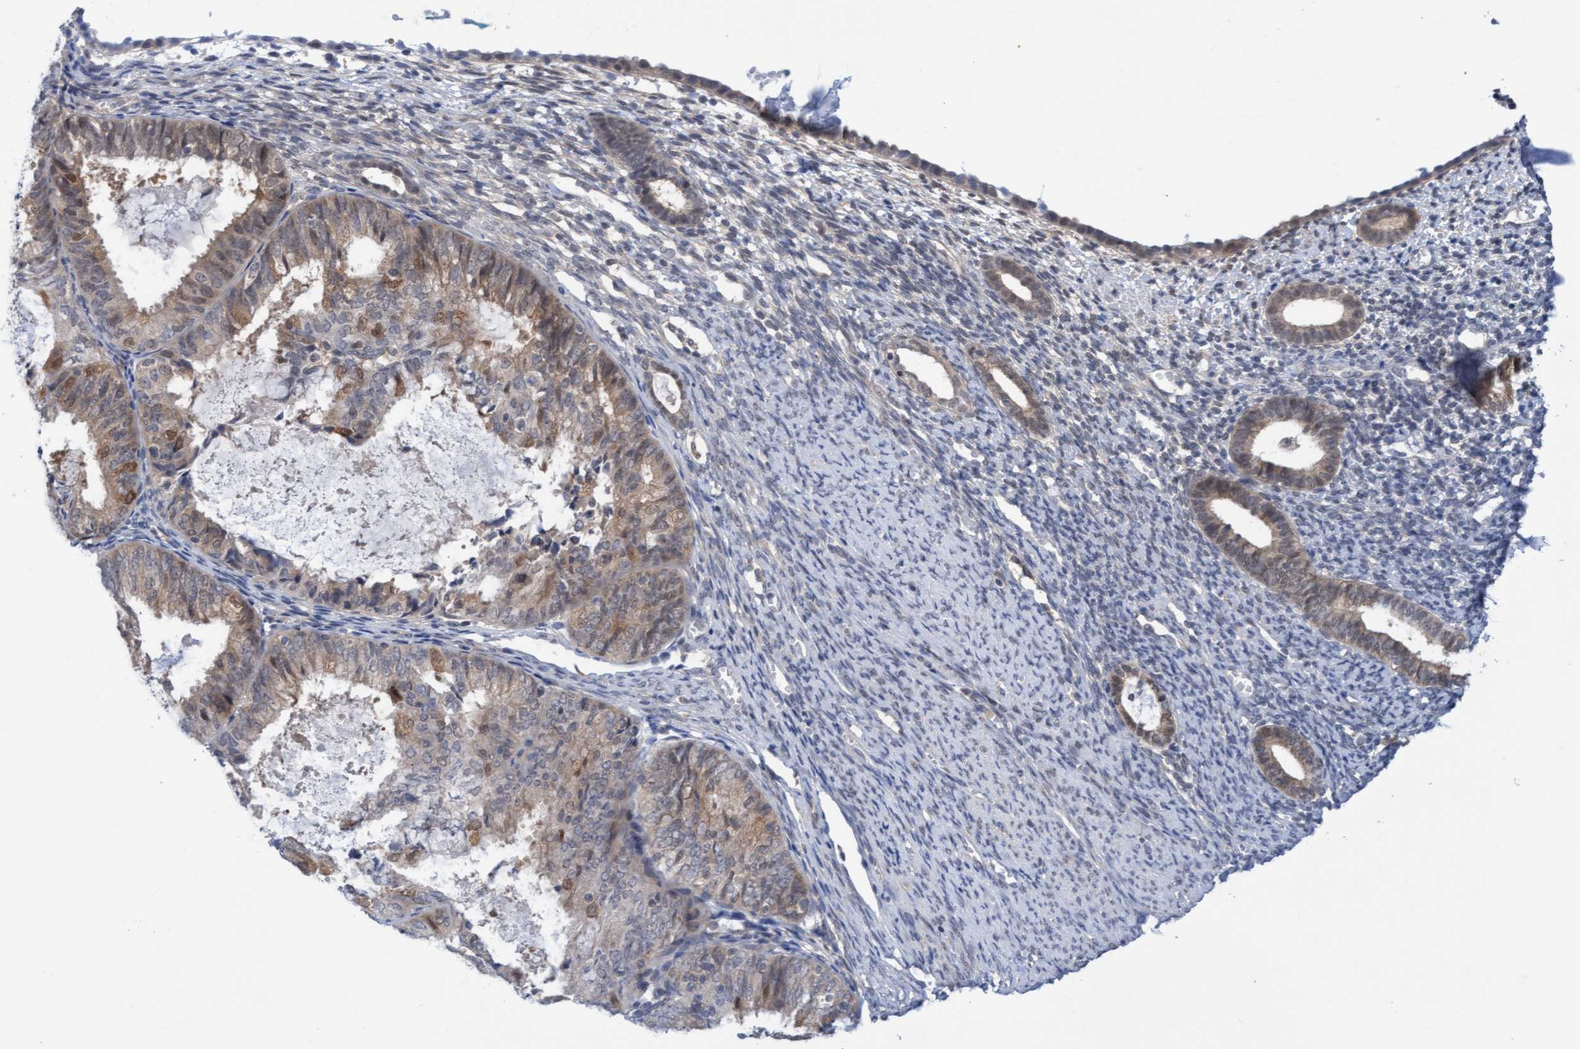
{"staining": {"intensity": "negative", "quantity": "none", "location": "none"}, "tissue": "endometrium", "cell_type": "Cells in endometrial stroma", "image_type": "normal", "snomed": [{"axis": "morphology", "description": "Normal tissue, NOS"}, {"axis": "morphology", "description": "Adenocarcinoma, NOS"}, {"axis": "topography", "description": "Endometrium"}], "caption": "Immunohistochemistry (IHC) histopathology image of benign endometrium stained for a protein (brown), which shows no staining in cells in endometrial stroma. (Immunohistochemistry, brightfield microscopy, high magnification).", "gene": "AMZ2", "patient": {"sex": "female", "age": 57}}